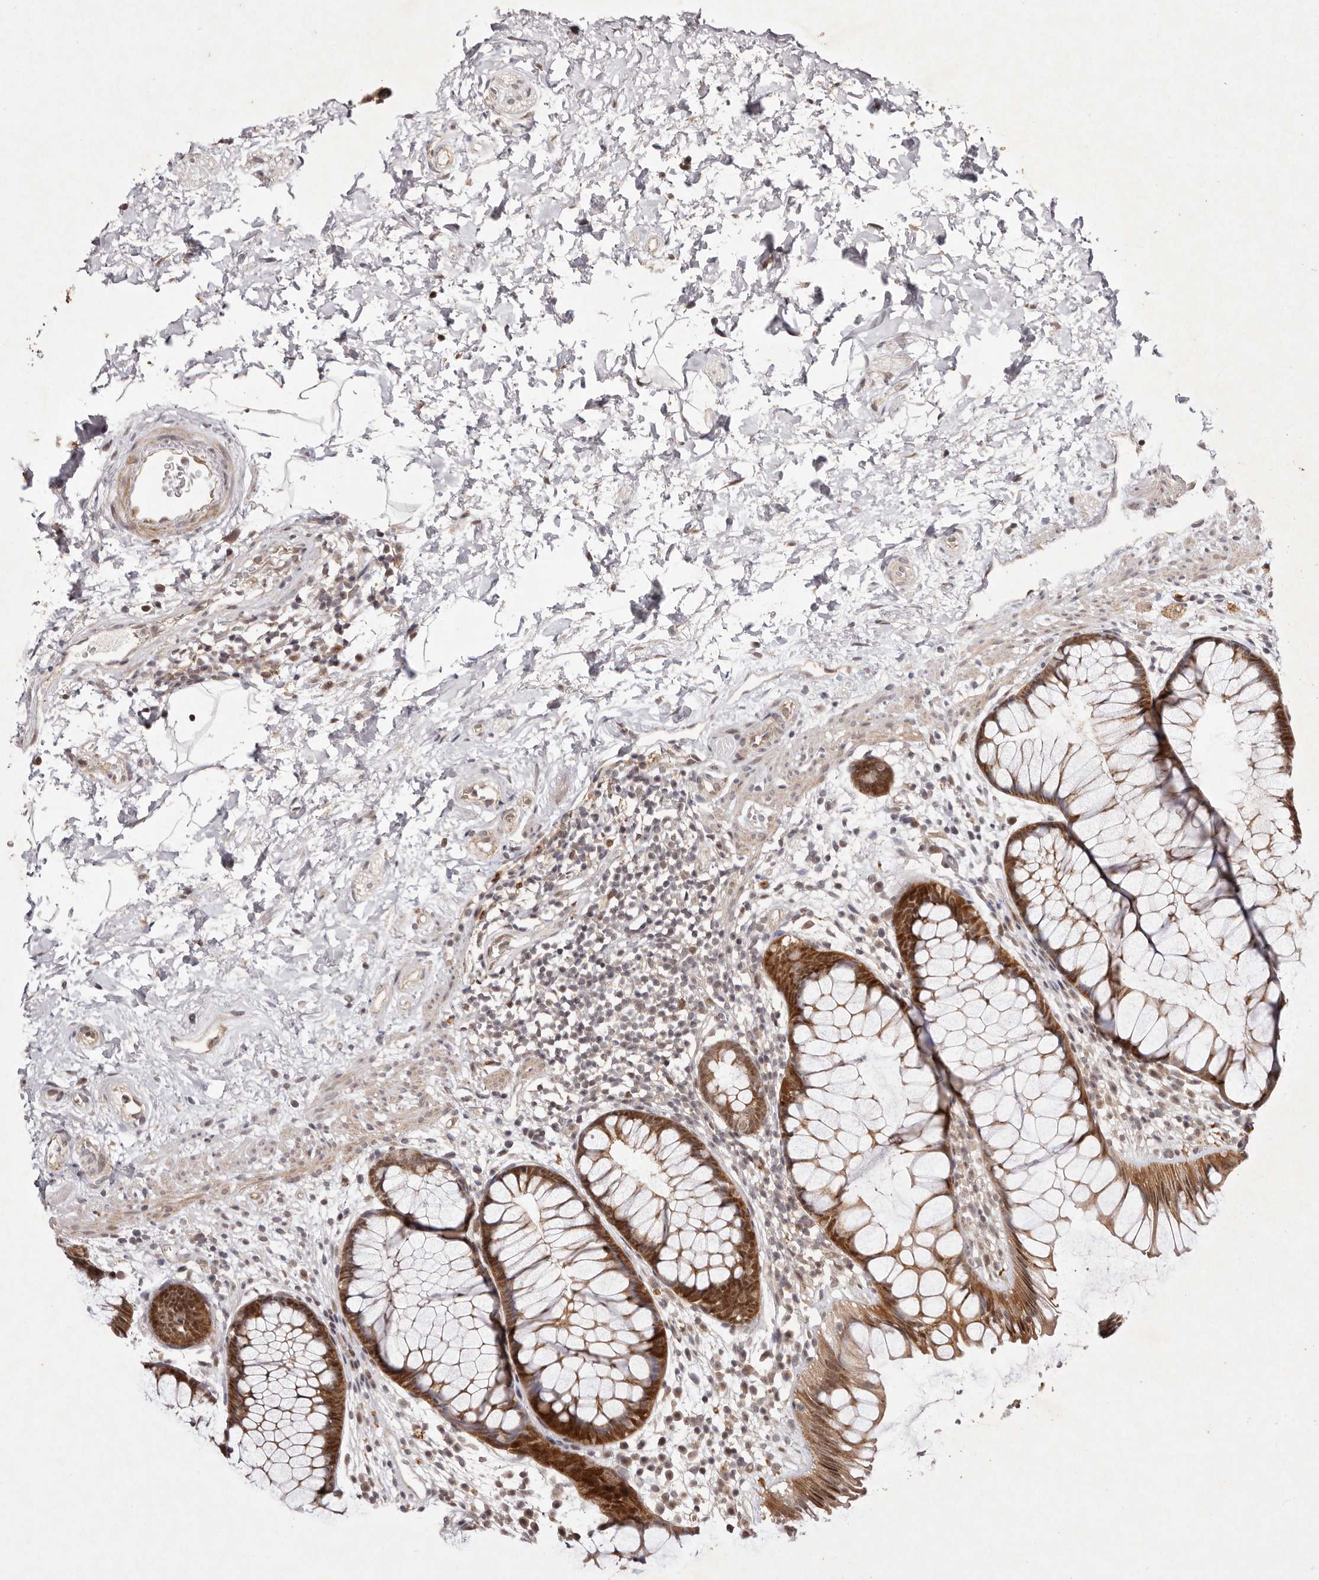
{"staining": {"intensity": "strong", "quantity": ">75%", "location": "cytoplasmic/membranous,nuclear"}, "tissue": "rectum", "cell_type": "Glandular cells", "image_type": "normal", "snomed": [{"axis": "morphology", "description": "Normal tissue, NOS"}, {"axis": "topography", "description": "Rectum"}], "caption": "DAB immunohistochemical staining of normal human rectum reveals strong cytoplasmic/membranous,nuclear protein expression in about >75% of glandular cells.", "gene": "BUD31", "patient": {"sex": "male", "age": 51}}